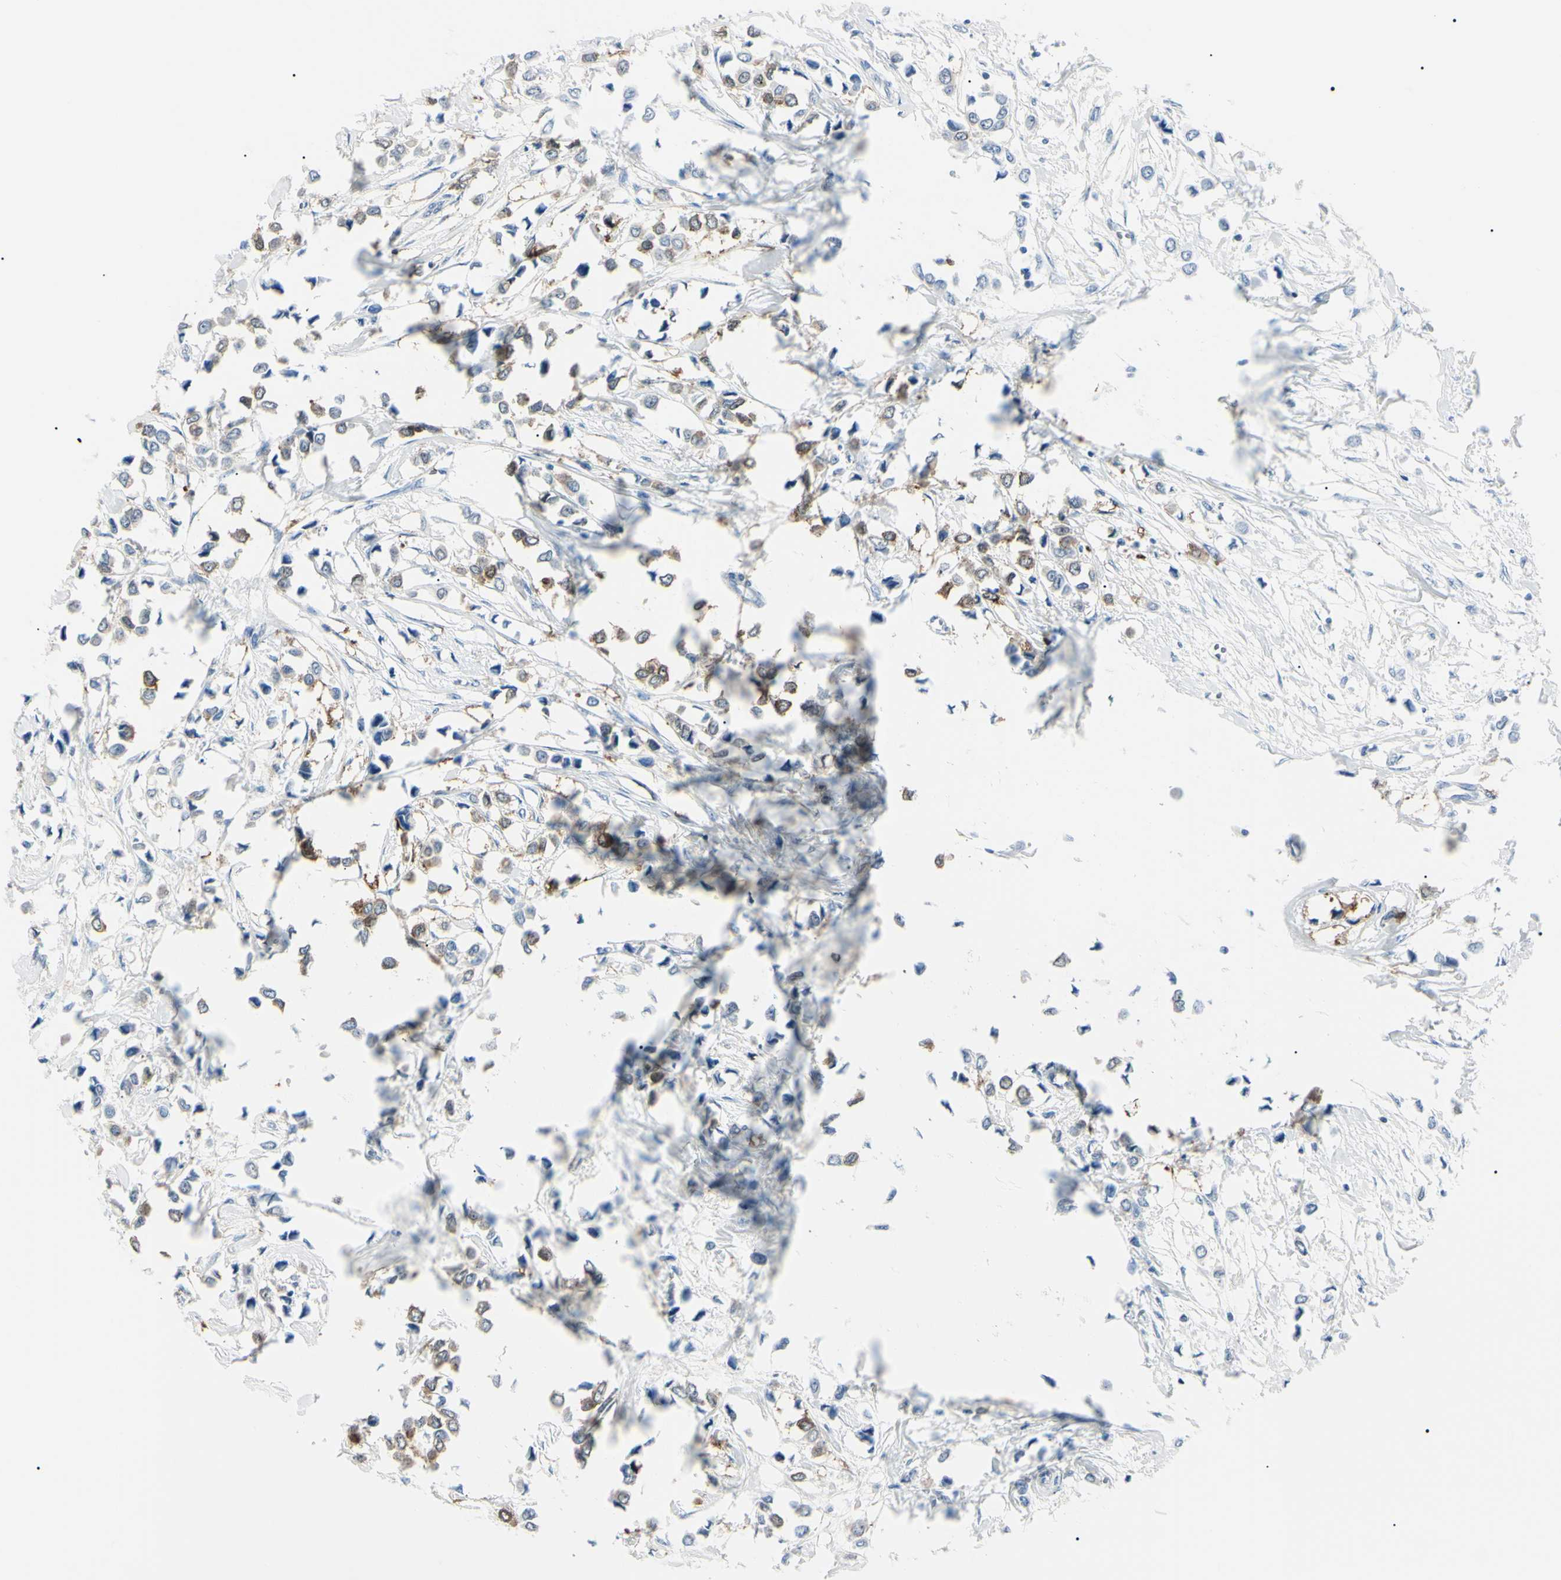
{"staining": {"intensity": "moderate", "quantity": "25%-75%", "location": "cytoplasmic/membranous"}, "tissue": "breast cancer", "cell_type": "Tumor cells", "image_type": "cancer", "snomed": [{"axis": "morphology", "description": "Lobular carcinoma"}, {"axis": "topography", "description": "Breast"}], "caption": "Breast cancer (lobular carcinoma) stained with a protein marker exhibits moderate staining in tumor cells.", "gene": "CA2", "patient": {"sex": "female", "age": 51}}